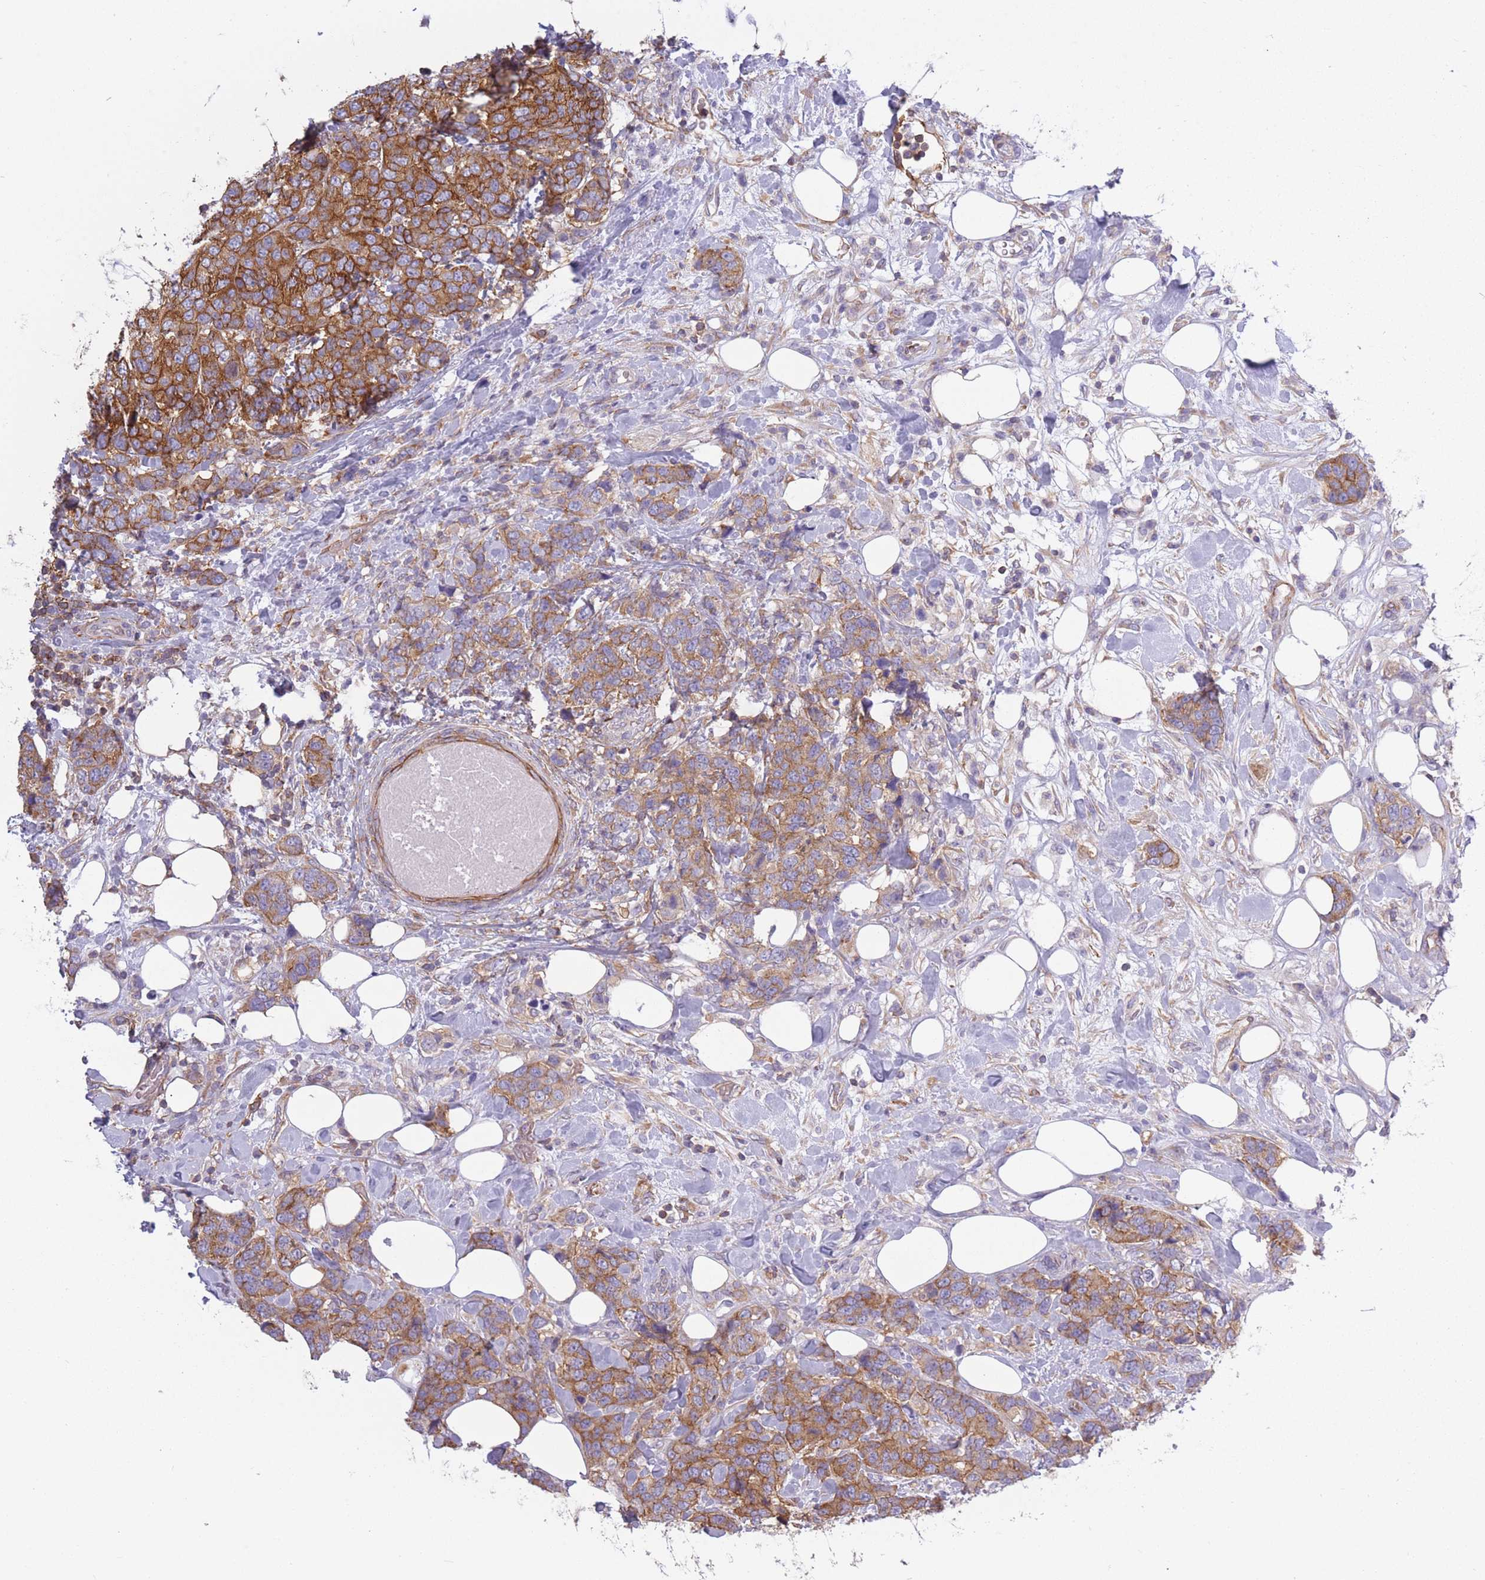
{"staining": {"intensity": "strong", "quantity": ">75%", "location": "cytoplasmic/membranous"}, "tissue": "breast cancer", "cell_type": "Tumor cells", "image_type": "cancer", "snomed": [{"axis": "morphology", "description": "Lobular carcinoma"}, {"axis": "topography", "description": "Breast"}], "caption": "About >75% of tumor cells in human breast cancer display strong cytoplasmic/membranous protein staining as visualized by brown immunohistochemical staining.", "gene": "ADD1", "patient": {"sex": "female", "age": 59}}